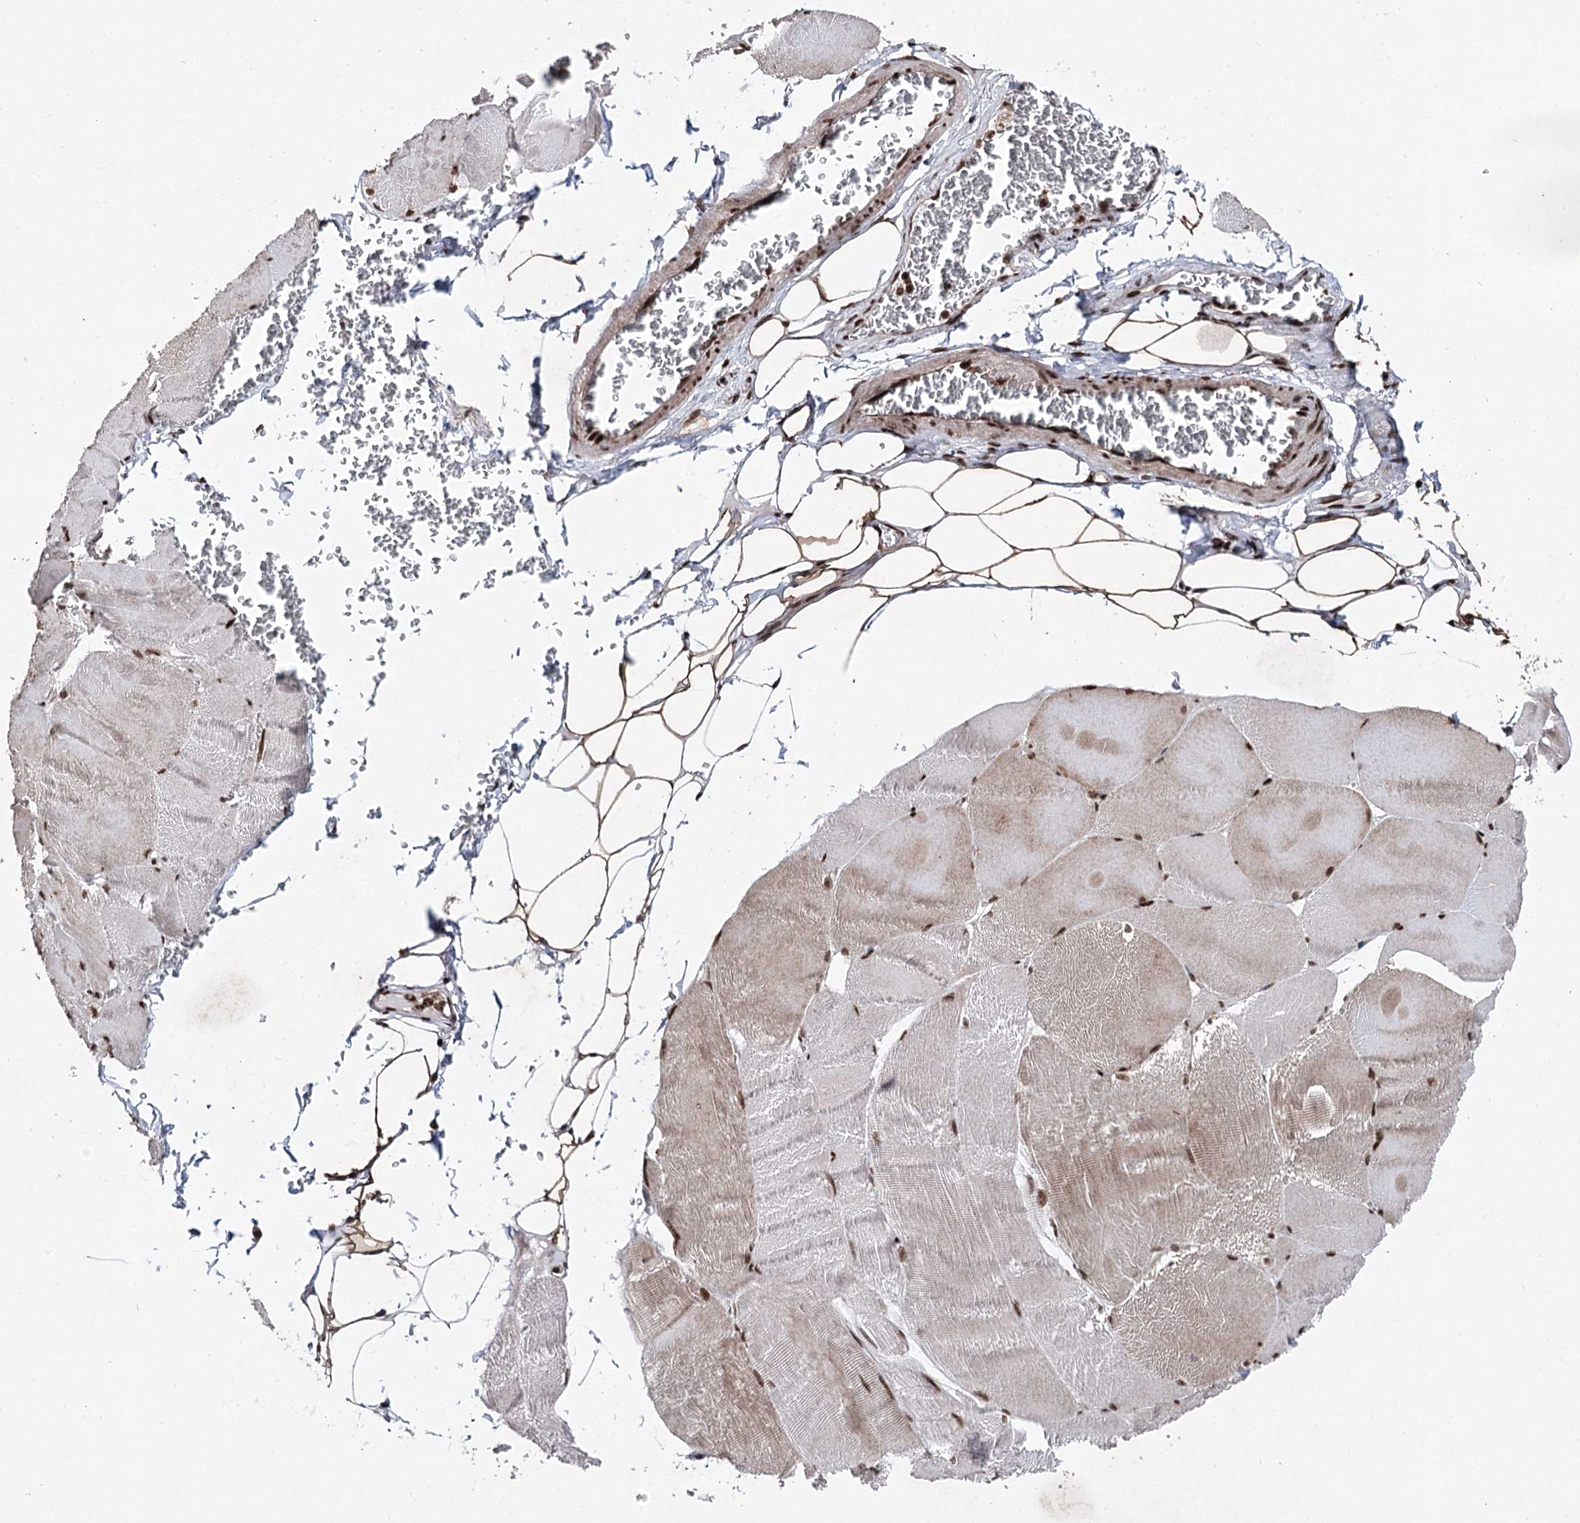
{"staining": {"intensity": "strong", "quantity": ">75%", "location": "cytoplasmic/membranous,nuclear"}, "tissue": "skeletal muscle", "cell_type": "Myocytes", "image_type": "normal", "snomed": [{"axis": "morphology", "description": "Normal tissue, NOS"}, {"axis": "morphology", "description": "Basal cell carcinoma"}, {"axis": "topography", "description": "Skeletal muscle"}], "caption": "Strong cytoplasmic/membranous,nuclear protein staining is appreciated in about >75% of myocytes in skeletal muscle. Nuclei are stained in blue.", "gene": "PDCD4", "patient": {"sex": "female", "age": 64}}